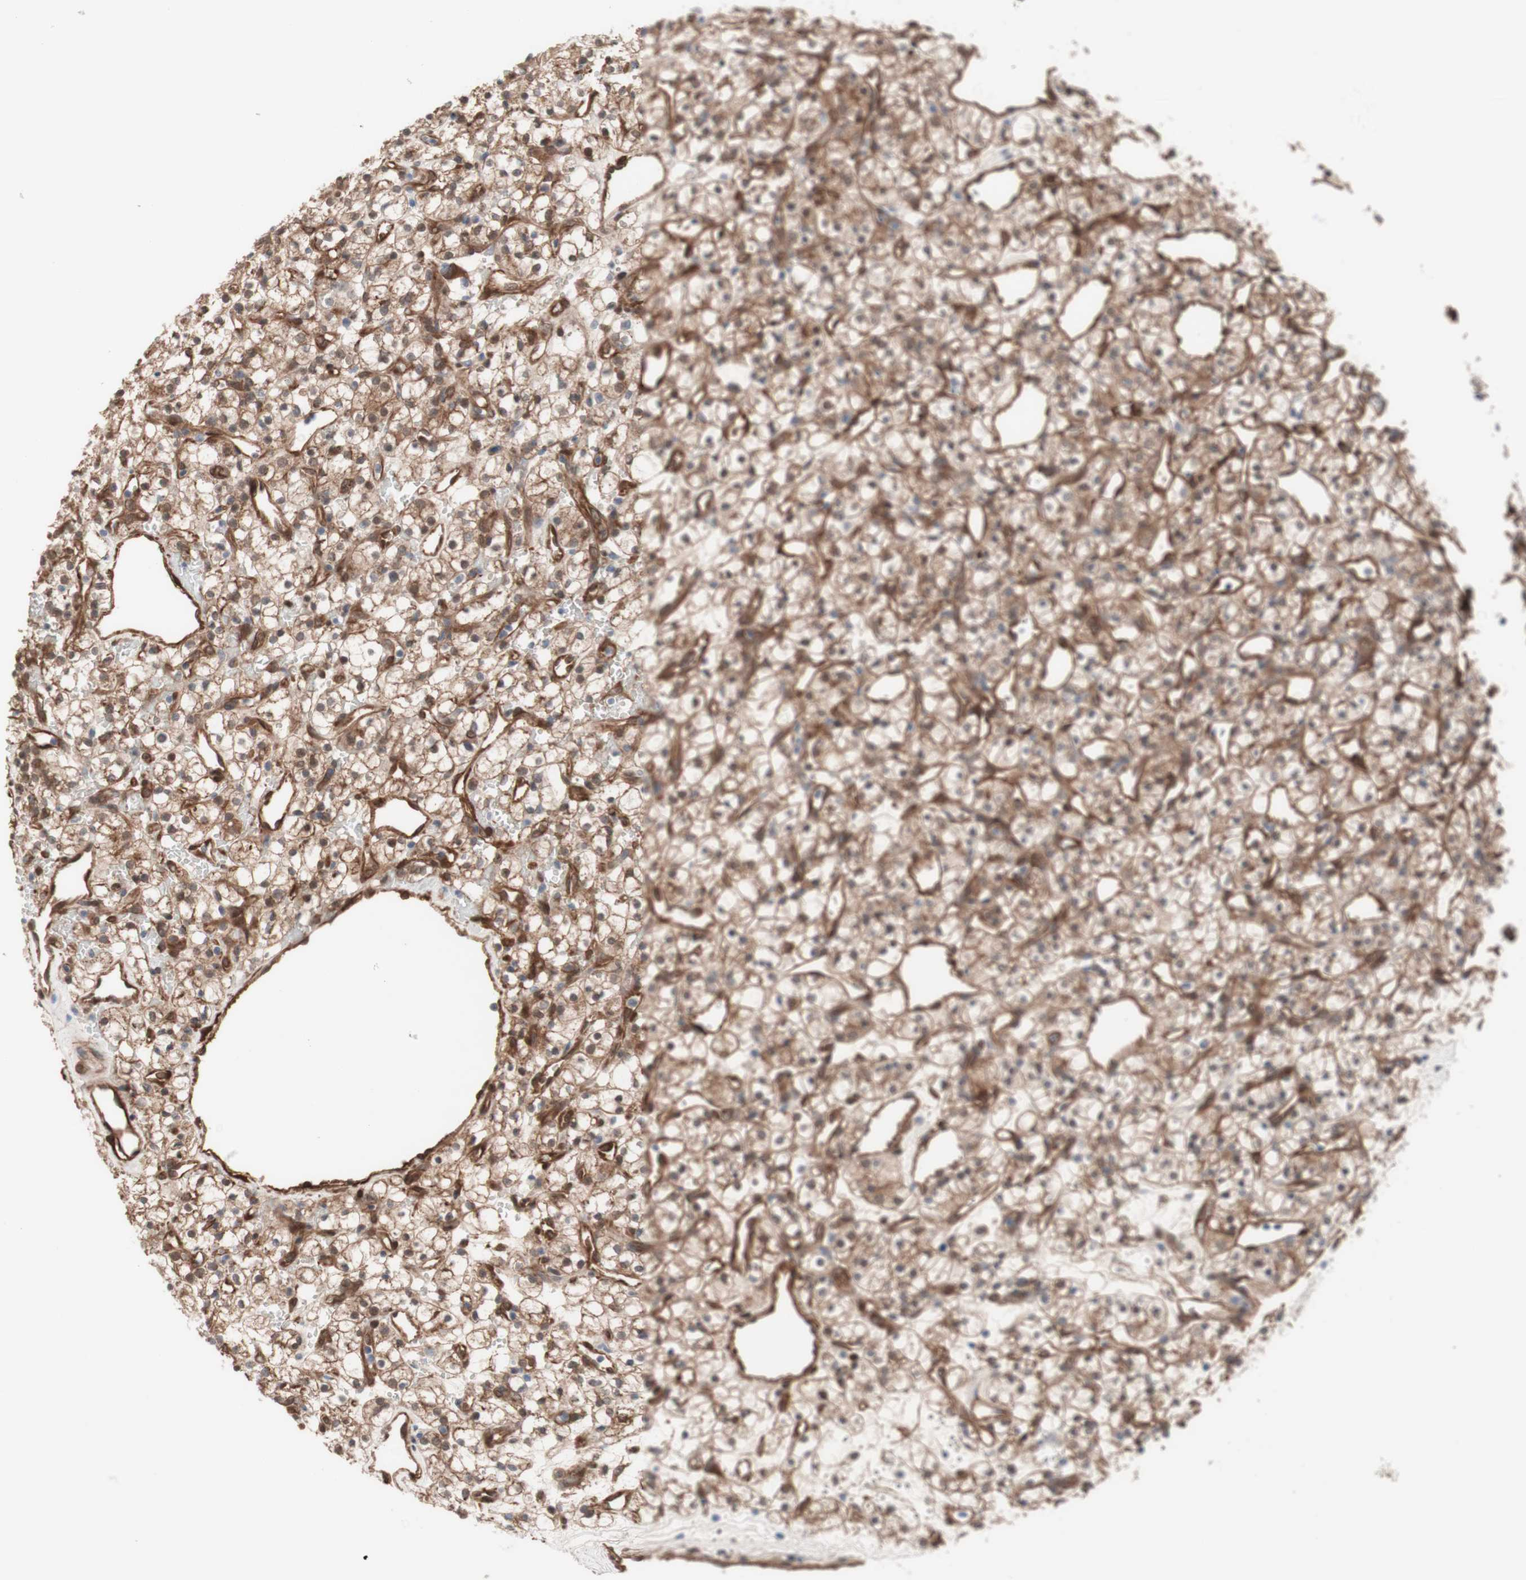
{"staining": {"intensity": "moderate", "quantity": ">75%", "location": "cytoplasmic/membranous,nuclear"}, "tissue": "renal cancer", "cell_type": "Tumor cells", "image_type": "cancer", "snomed": [{"axis": "morphology", "description": "Adenocarcinoma, NOS"}, {"axis": "topography", "description": "Kidney"}], "caption": "Human renal adenocarcinoma stained with a brown dye shows moderate cytoplasmic/membranous and nuclear positive staining in about >75% of tumor cells.", "gene": "CNN3", "patient": {"sex": "female", "age": 60}}